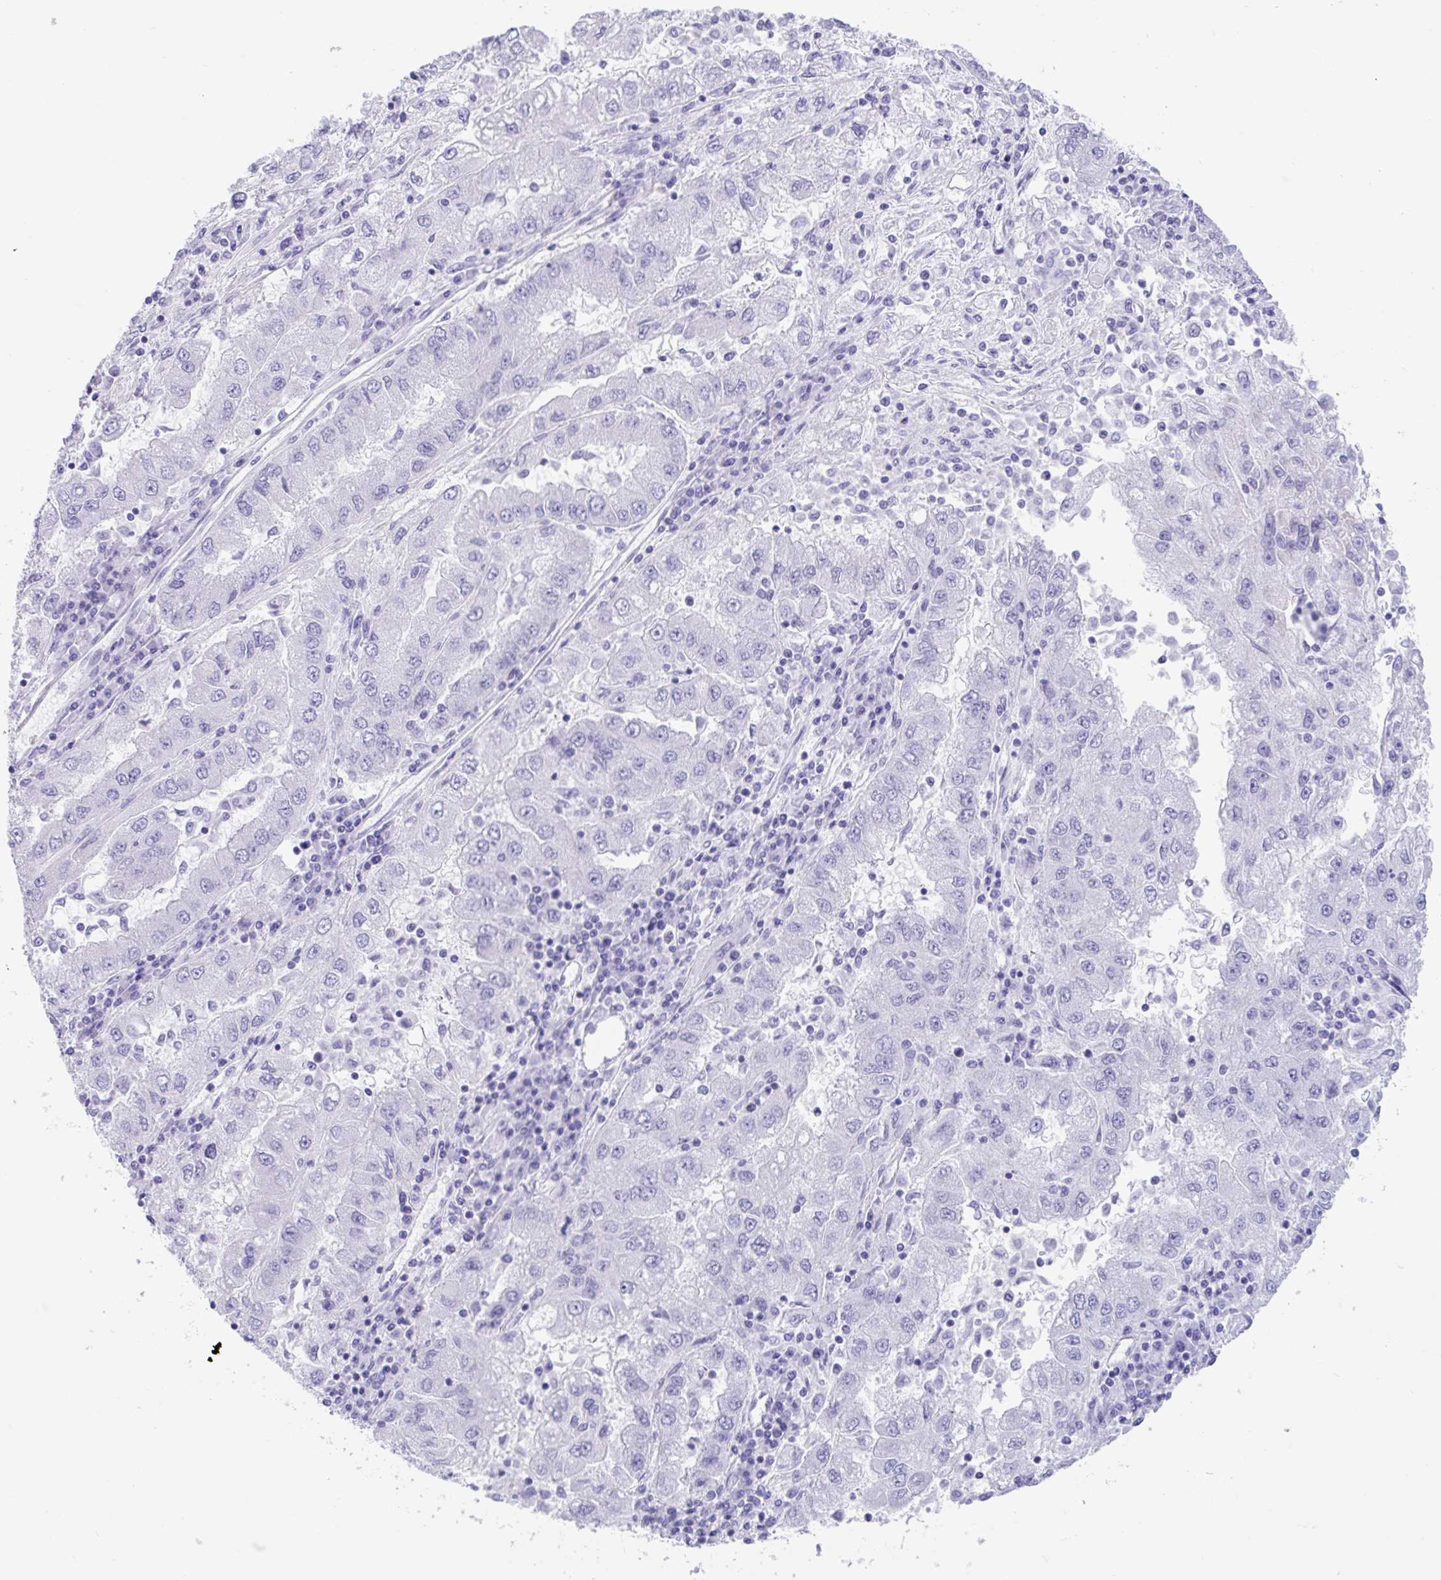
{"staining": {"intensity": "negative", "quantity": "none", "location": "none"}, "tissue": "lung cancer", "cell_type": "Tumor cells", "image_type": "cancer", "snomed": [{"axis": "morphology", "description": "Adenocarcinoma, NOS"}, {"axis": "morphology", "description": "Adenocarcinoma primary or metastatic"}, {"axis": "topography", "description": "Lung"}], "caption": "An image of adenocarcinoma primary or metastatic (lung) stained for a protein demonstrates no brown staining in tumor cells.", "gene": "TMEM35A", "patient": {"sex": "male", "age": 74}}